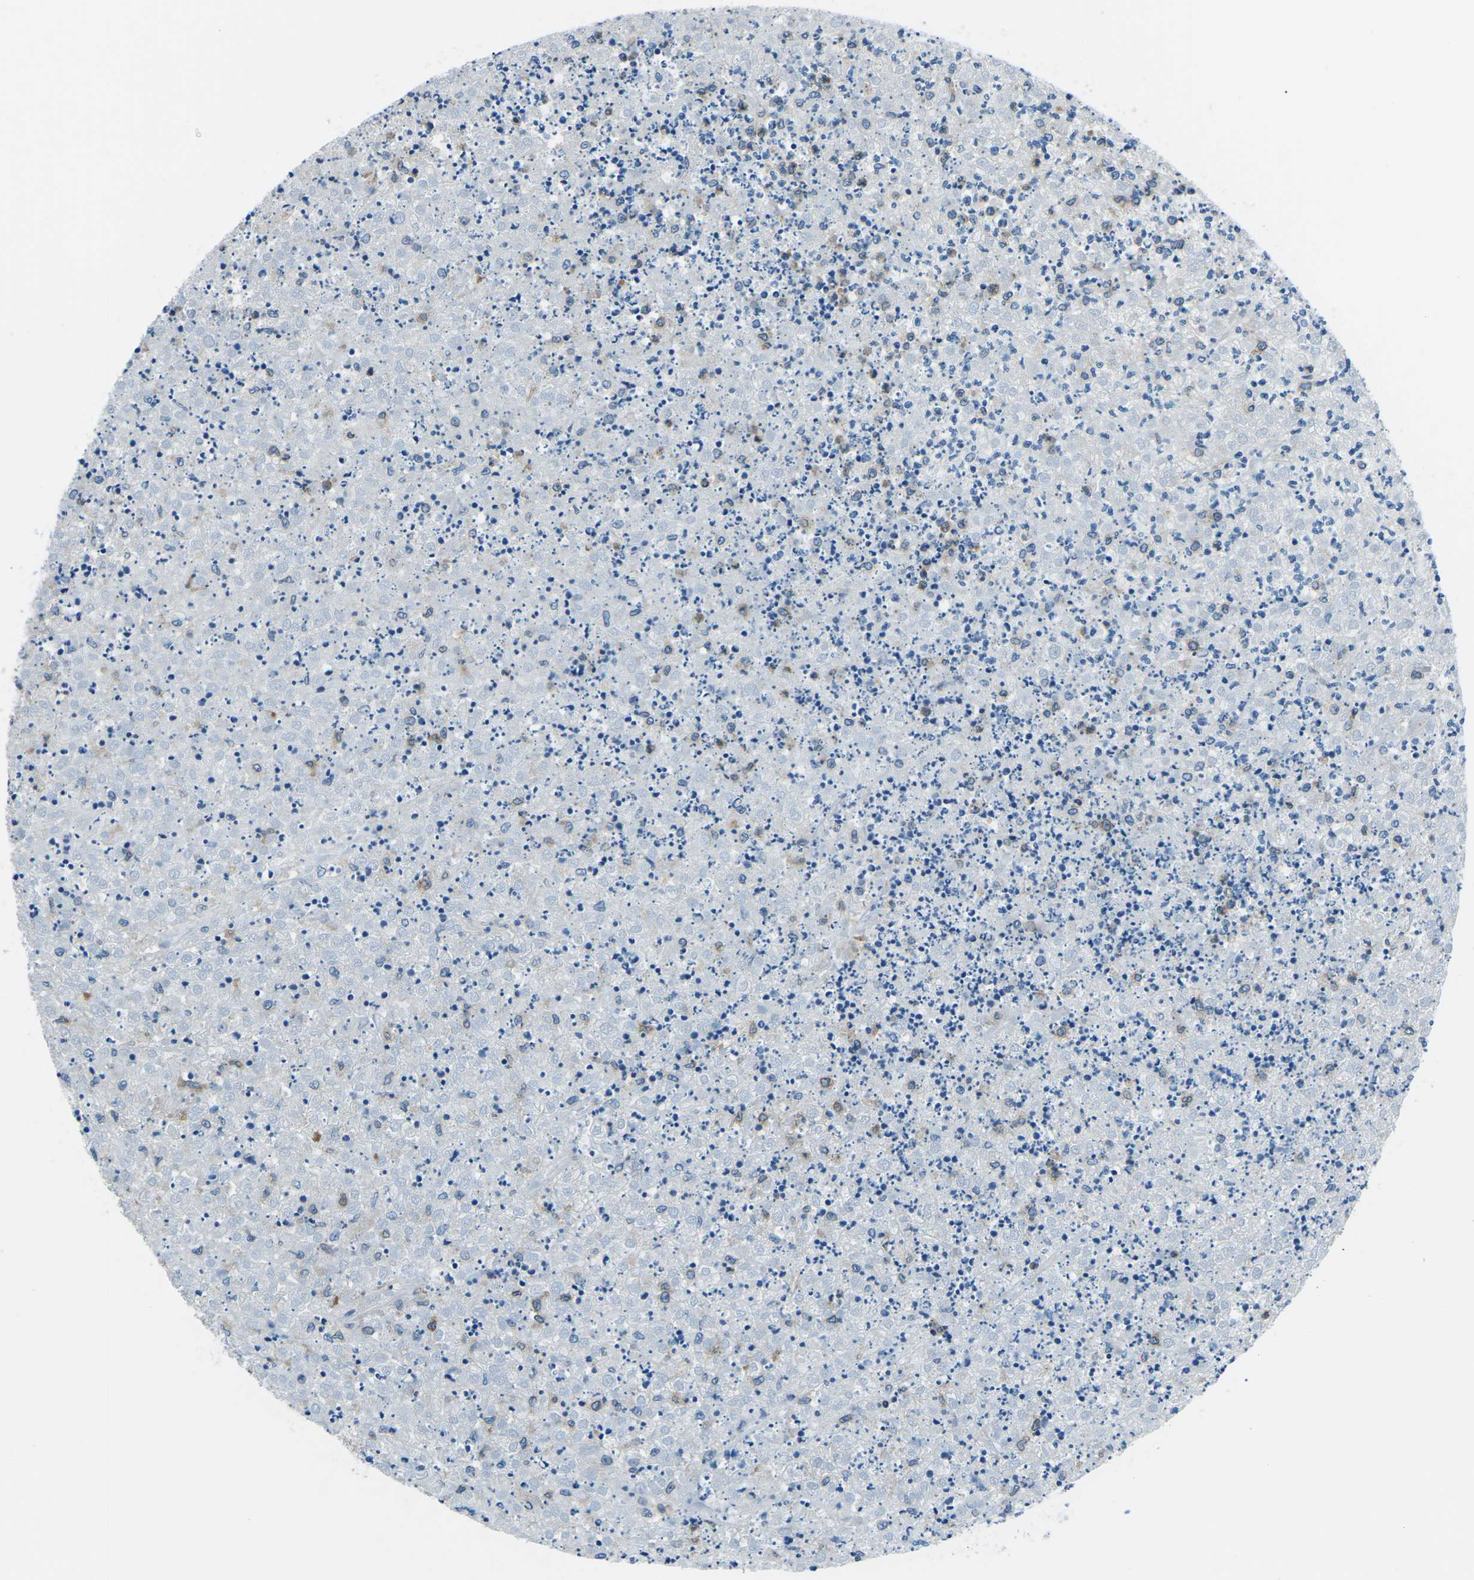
{"staining": {"intensity": "negative", "quantity": "none", "location": "none"}, "tissue": "renal cancer", "cell_type": "Tumor cells", "image_type": "cancer", "snomed": [{"axis": "morphology", "description": "Adenocarcinoma, NOS"}, {"axis": "topography", "description": "Kidney"}], "caption": "The histopathology image demonstrates no significant staining in tumor cells of renal cancer (adenocarcinoma).", "gene": "CD1D", "patient": {"sex": "female", "age": 54}}